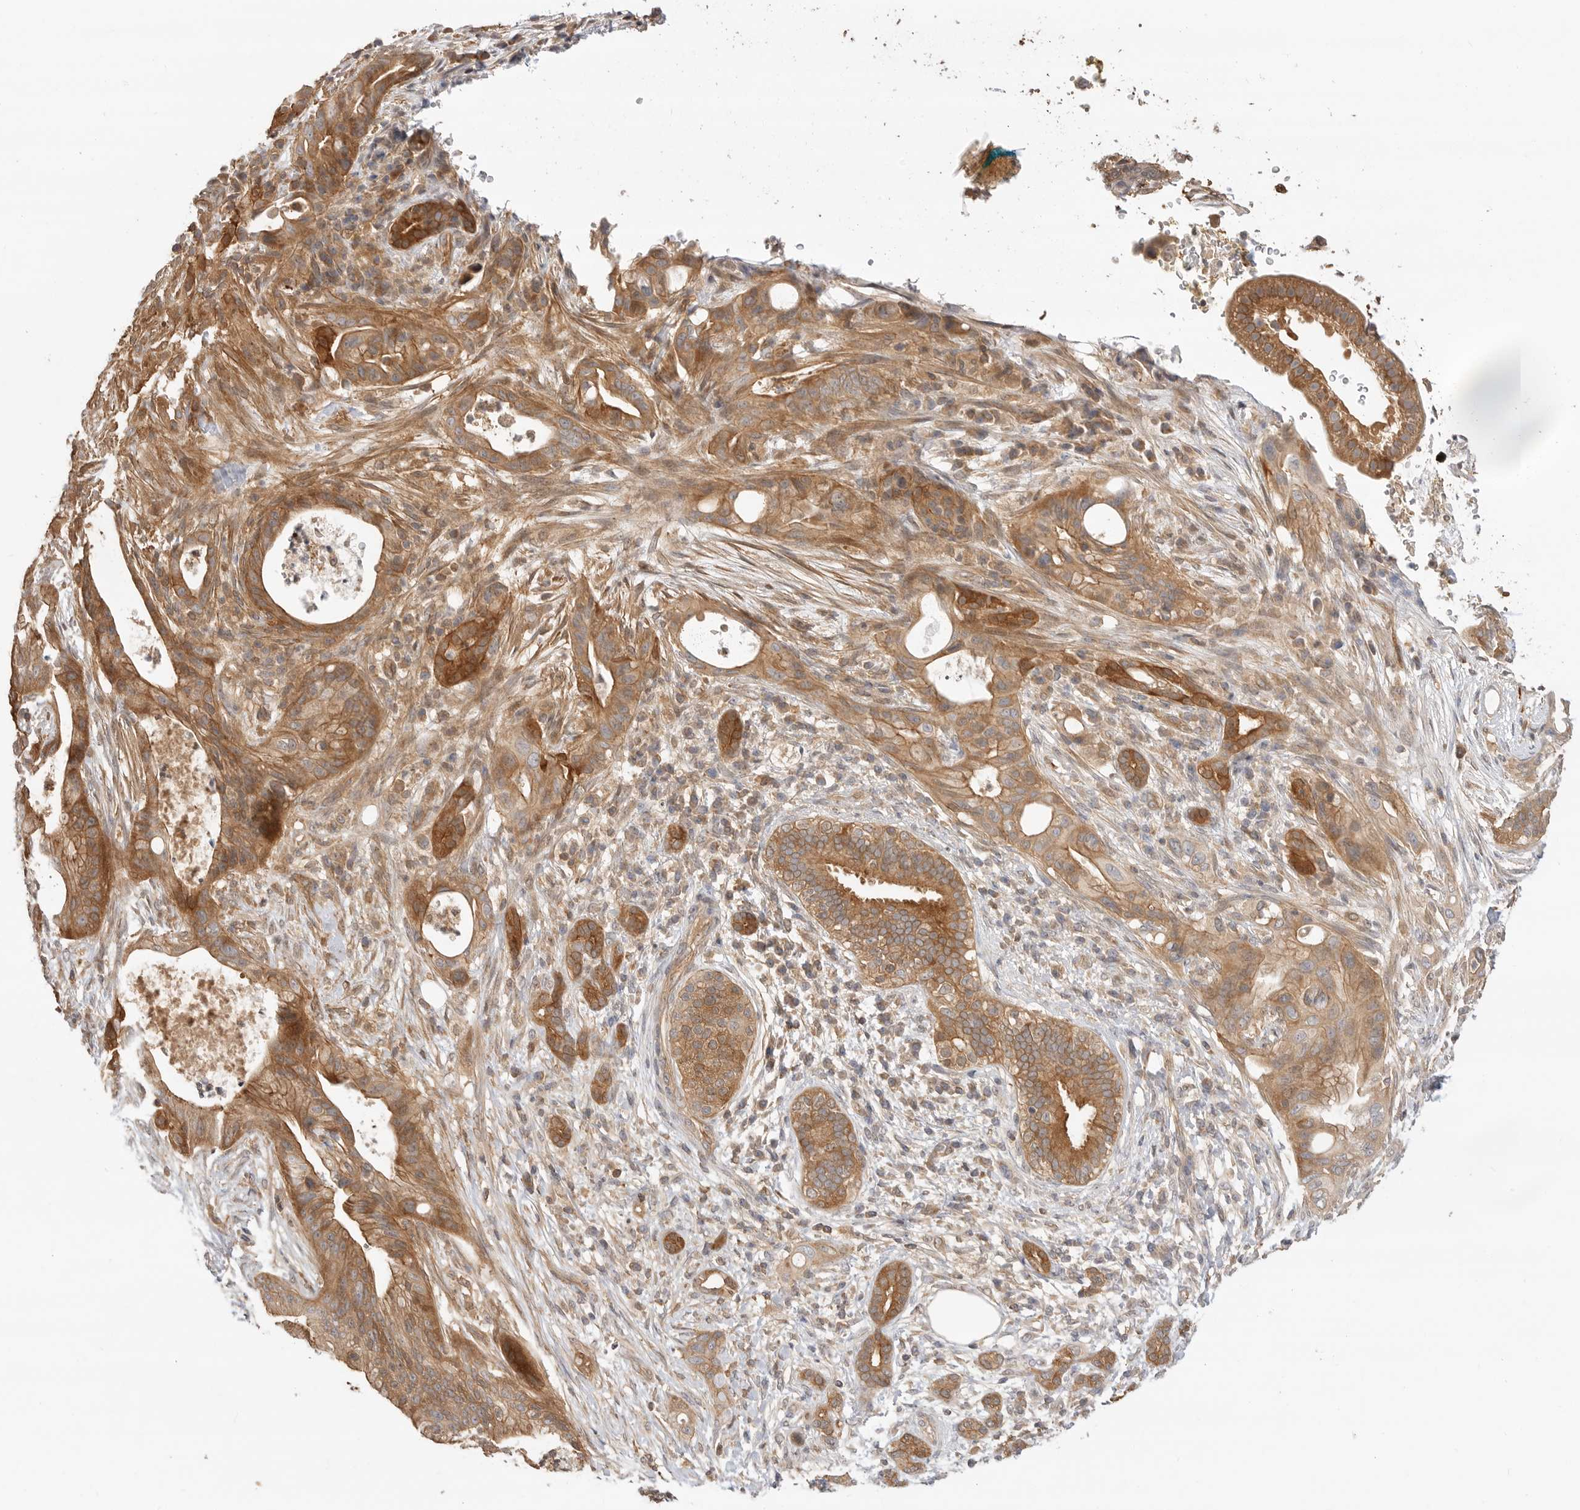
{"staining": {"intensity": "moderate", "quantity": ">75%", "location": "cytoplasmic/membranous"}, "tissue": "pancreatic cancer", "cell_type": "Tumor cells", "image_type": "cancer", "snomed": [{"axis": "morphology", "description": "Adenocarcinoma, NOS"}, {"axis": "topography", "description": "Pancreas"}], "caption": "Protein staining demonstrates moderate cytoplasmic/membranous staining in about >75% of tumor cells in pancreatic adenocarcinoma.", "gene": "CLDN12", "patient": {"sex": "male", "age": 58}}